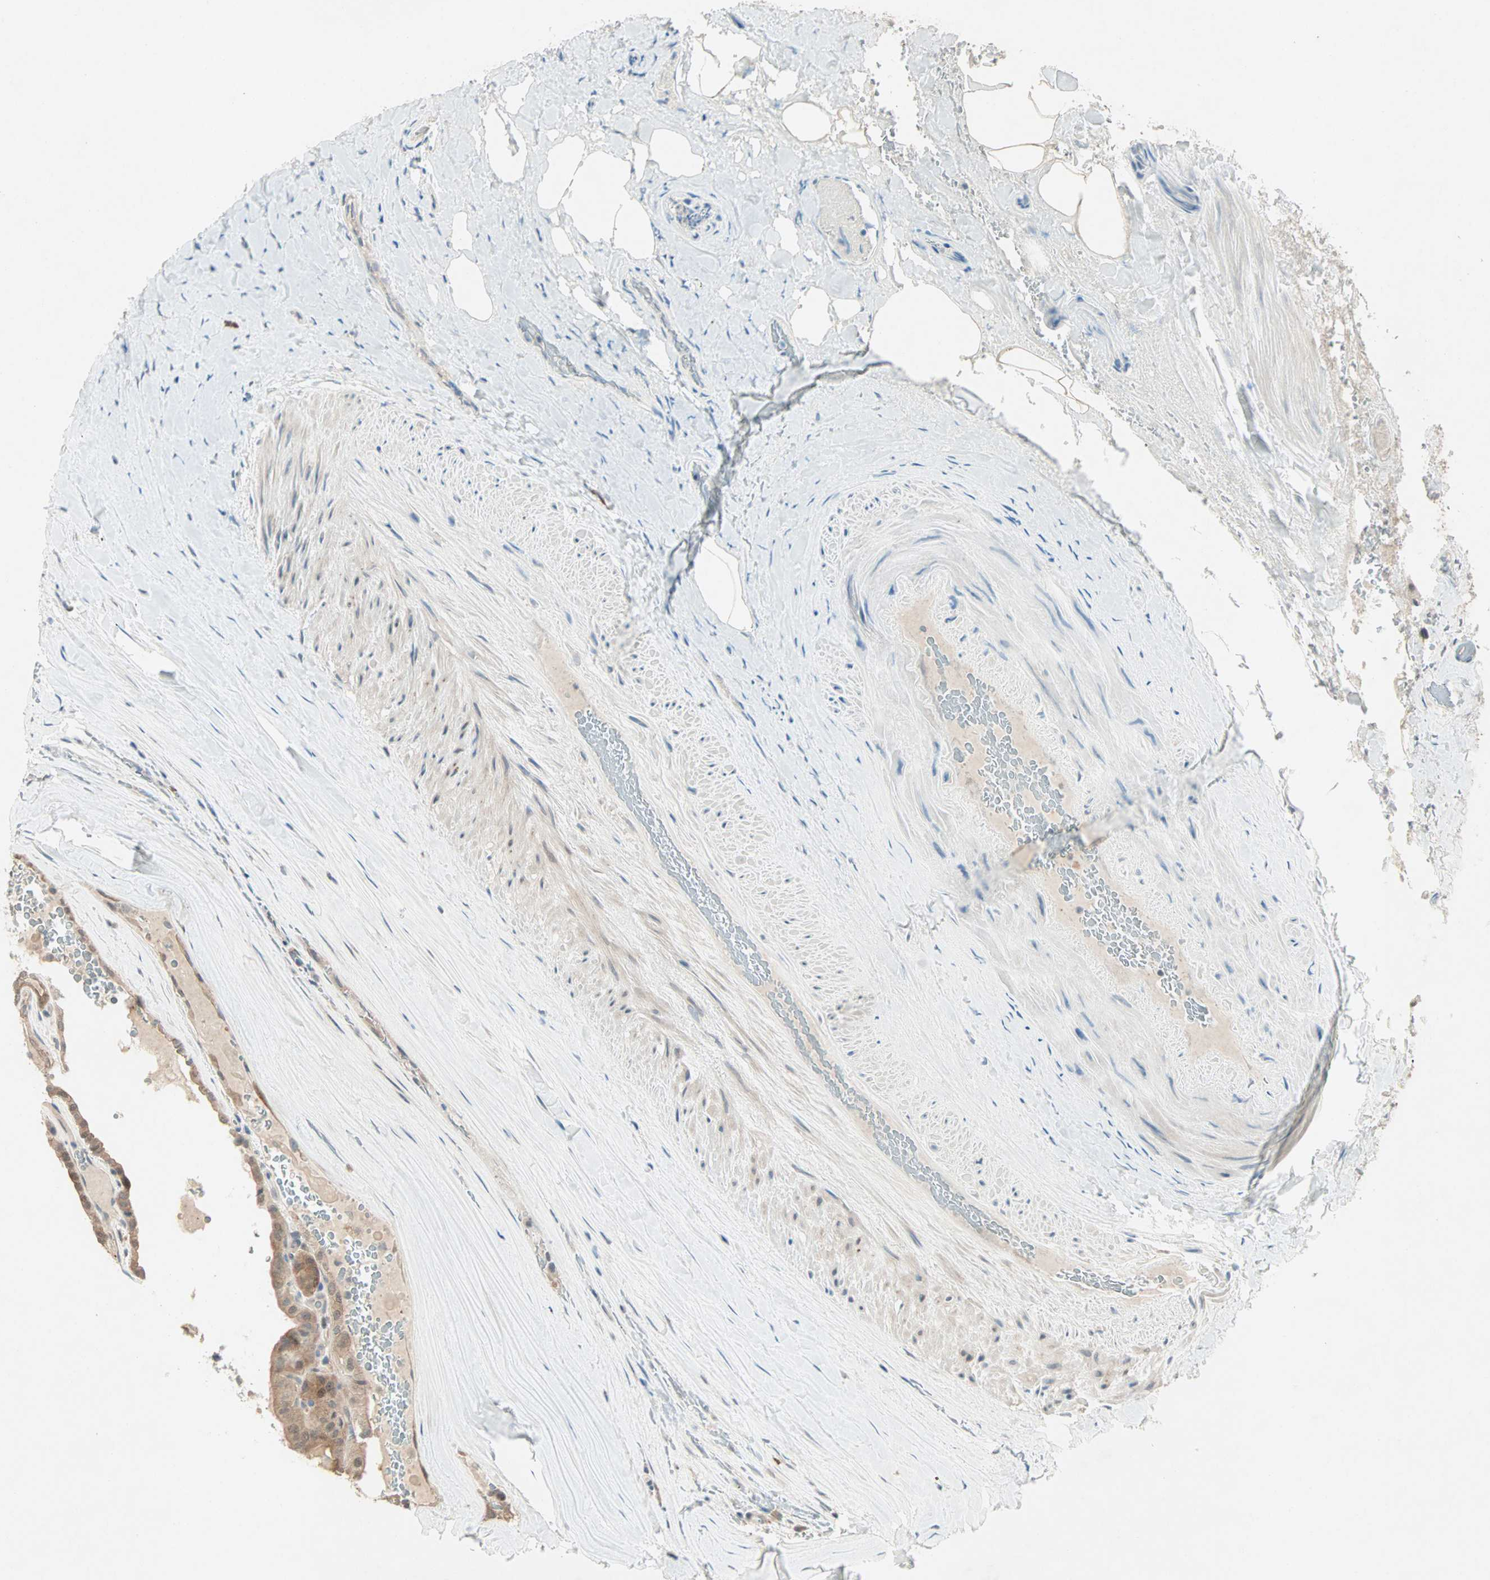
{"staining": {"intensity": "moderate", "quantity": ">75%", "location": "cytoplasmic/membranous"}, "tissue": "thyroid cancer", "cell_type": "Tumor cells", "image_type": "cancer", "snomed": [{"axis": "morphology", "description": "Papillary adenocarcinoma, NOS"}, {"axis": "topography", "description": "Thyroid gland"}], "caption": "A micrograph of human papillary adenocarcinoma (thyroid) stained for a protein reveals moderate cytoplasmic/membranous brown staining in tumor cells. The protein is shown in brown color, while the nuclei are stained blue.", "gene": "RTL6", "patient": {"sex": "male", "age": 77}}